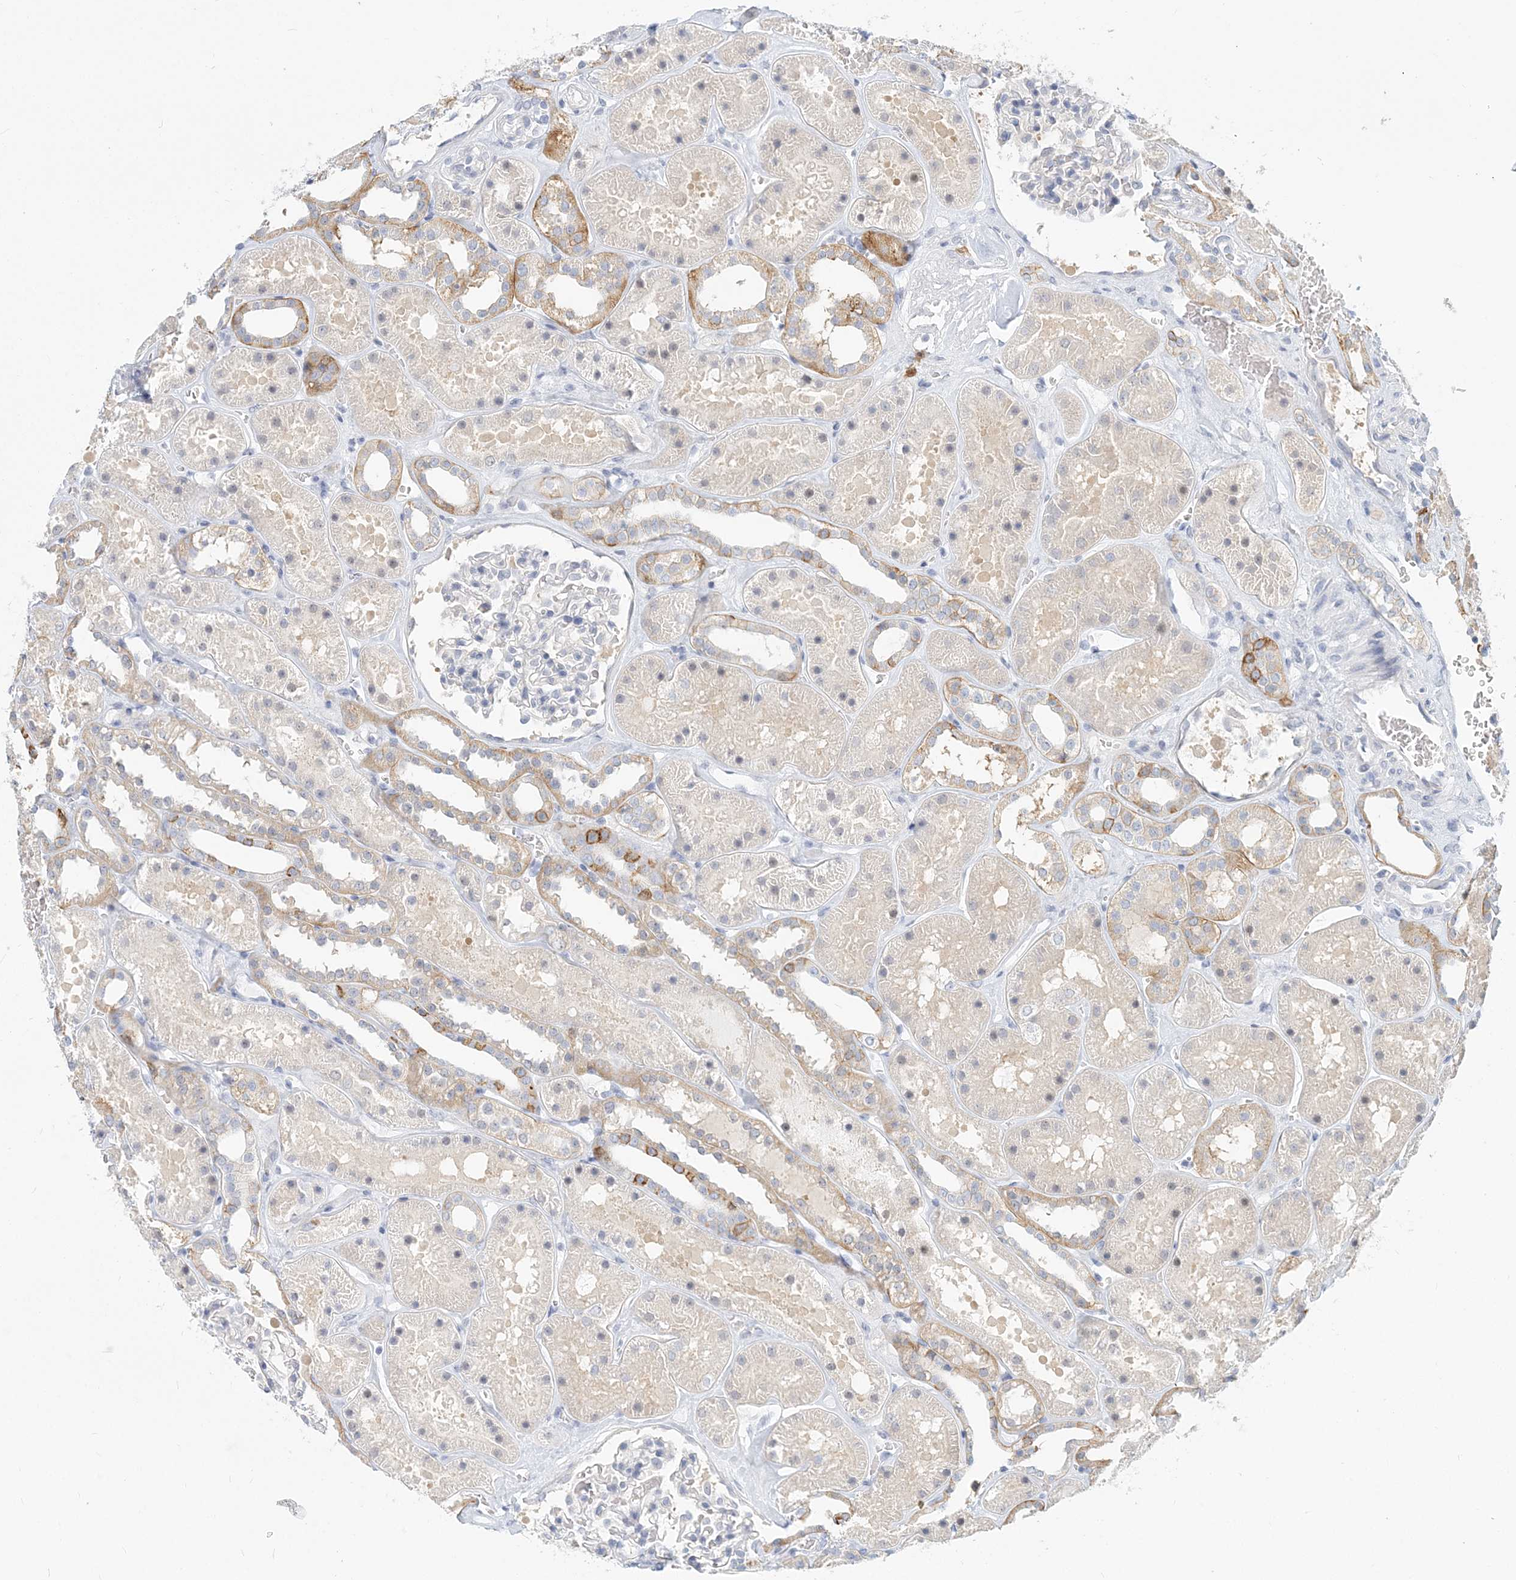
{"staining": {"intensity": "negative", "quantity": "none", "location": "none"}, "tissue": "kidney", "cell_type": "Cells in glomeruli", "image_type": "normal", "snomed": [{"axis": "morphology", "description": "Normal tissue, NOS"}, {"axis": "topography", "description": "Kidney"}], "caption": "There is no significant staining in cells in glomeruli of kidney.", "gene": "GMPPA", "patient": {"sex": "female", "age": 41}}